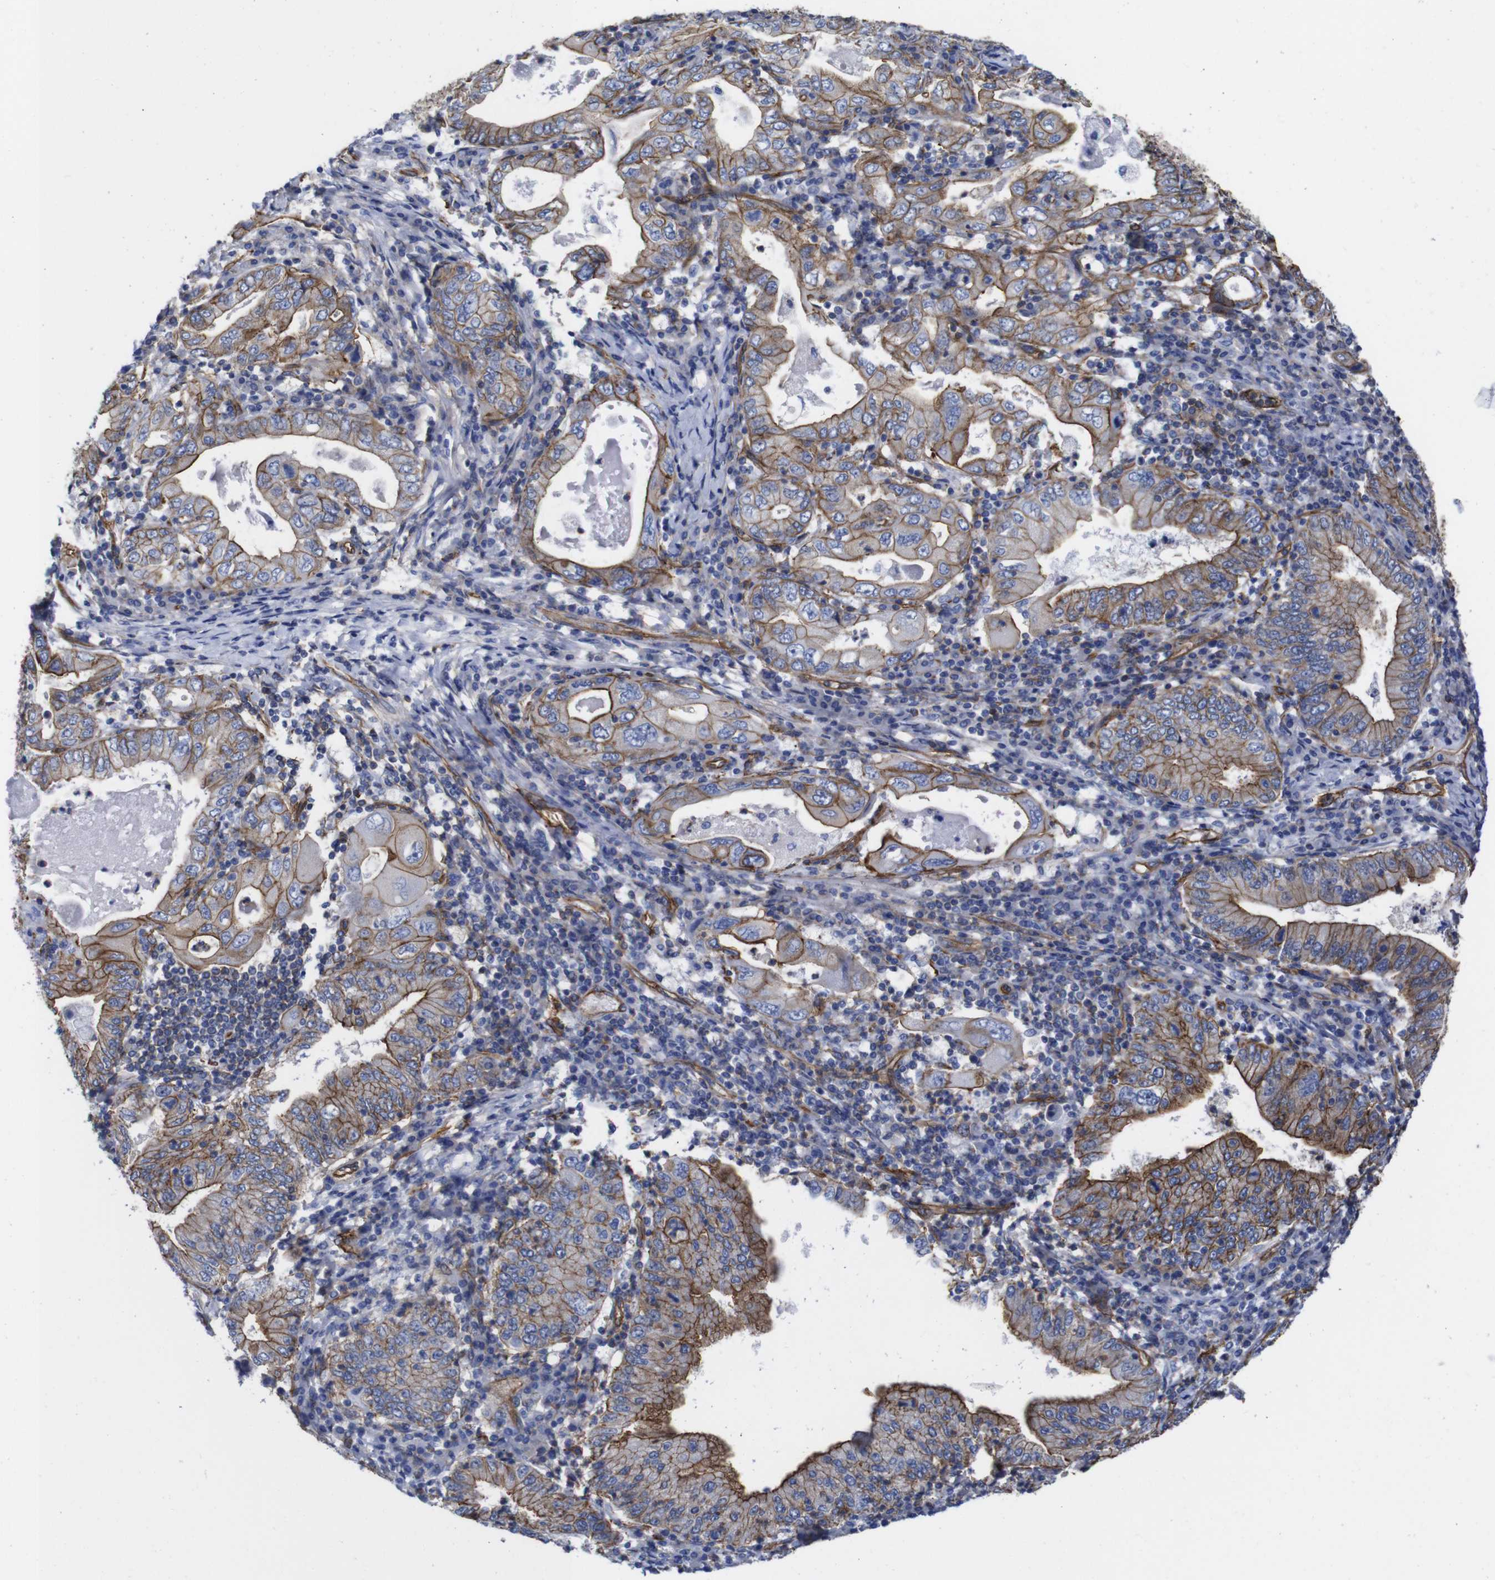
{"staining": {"intensity": "moderate", "quantity": ">75%", "location": "cytoplasmic/membranous"}, "tissue": "stomach cancer", "cell_type": "Tumor cells", "image_type": "cancer", "snomed": [{"axis": "morphology", "description": "Normal tissue, NOS"}, {"axis": "morphology", "description": "Adenocarcinoma, NOS"}, {"axis": "topography", "description": "Esophagus"}, {"axis": "topography", "description": "Stomach, upper"}, {"axis": "topography", "description": "Peripheral nerve tissue"}], "caption": "Immunohistochemical staining of human adenocarcinoma (stomach) exhibits medium levels of moderate cytoplasmic/membranous protein staining in approximately >75% of tumor cells.", "gene": "SPTBN1", "patient": {"sex": "male", "age": 62}}